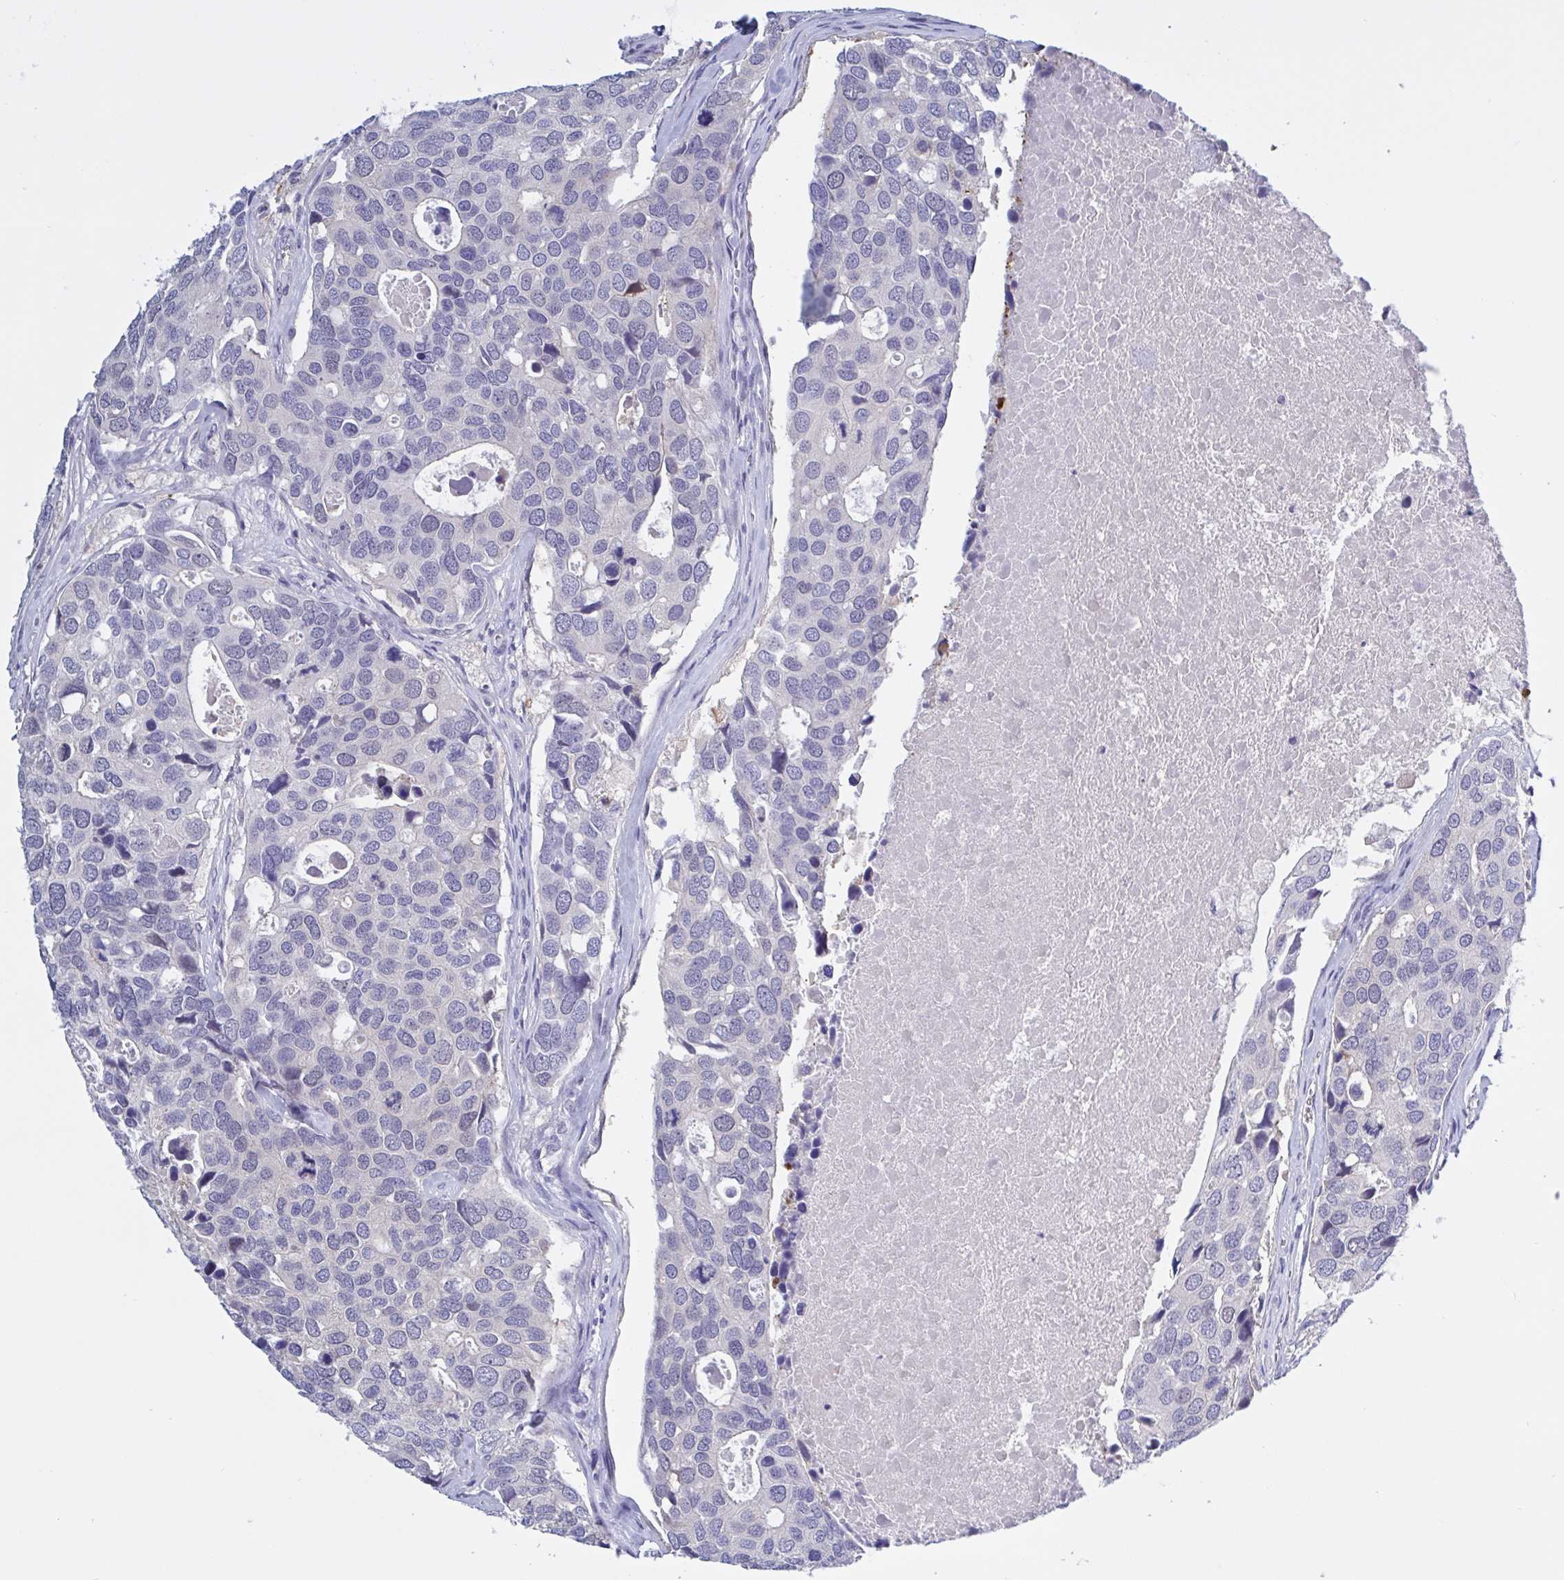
{"staining": {"intensity": "negative", "quantity": "none", "location": "none"}, "tissue": "breast cancer", "cell_type": "Tumor cells", "image_type": "cancer", "snomed": [{"axis": "morphology", "description": "Duct carcinoma"}, {"axis": "topography", "description": "Breast"}], "caption": "Tumor cells are negative for brown protein staining in invasive ductal carcinoma (breast). (Brightfield microscopy of DAB immunohistochemistry at high magnification).", "gene": "SERPINB13", "patient": {"sex": "female", "age": 83}}